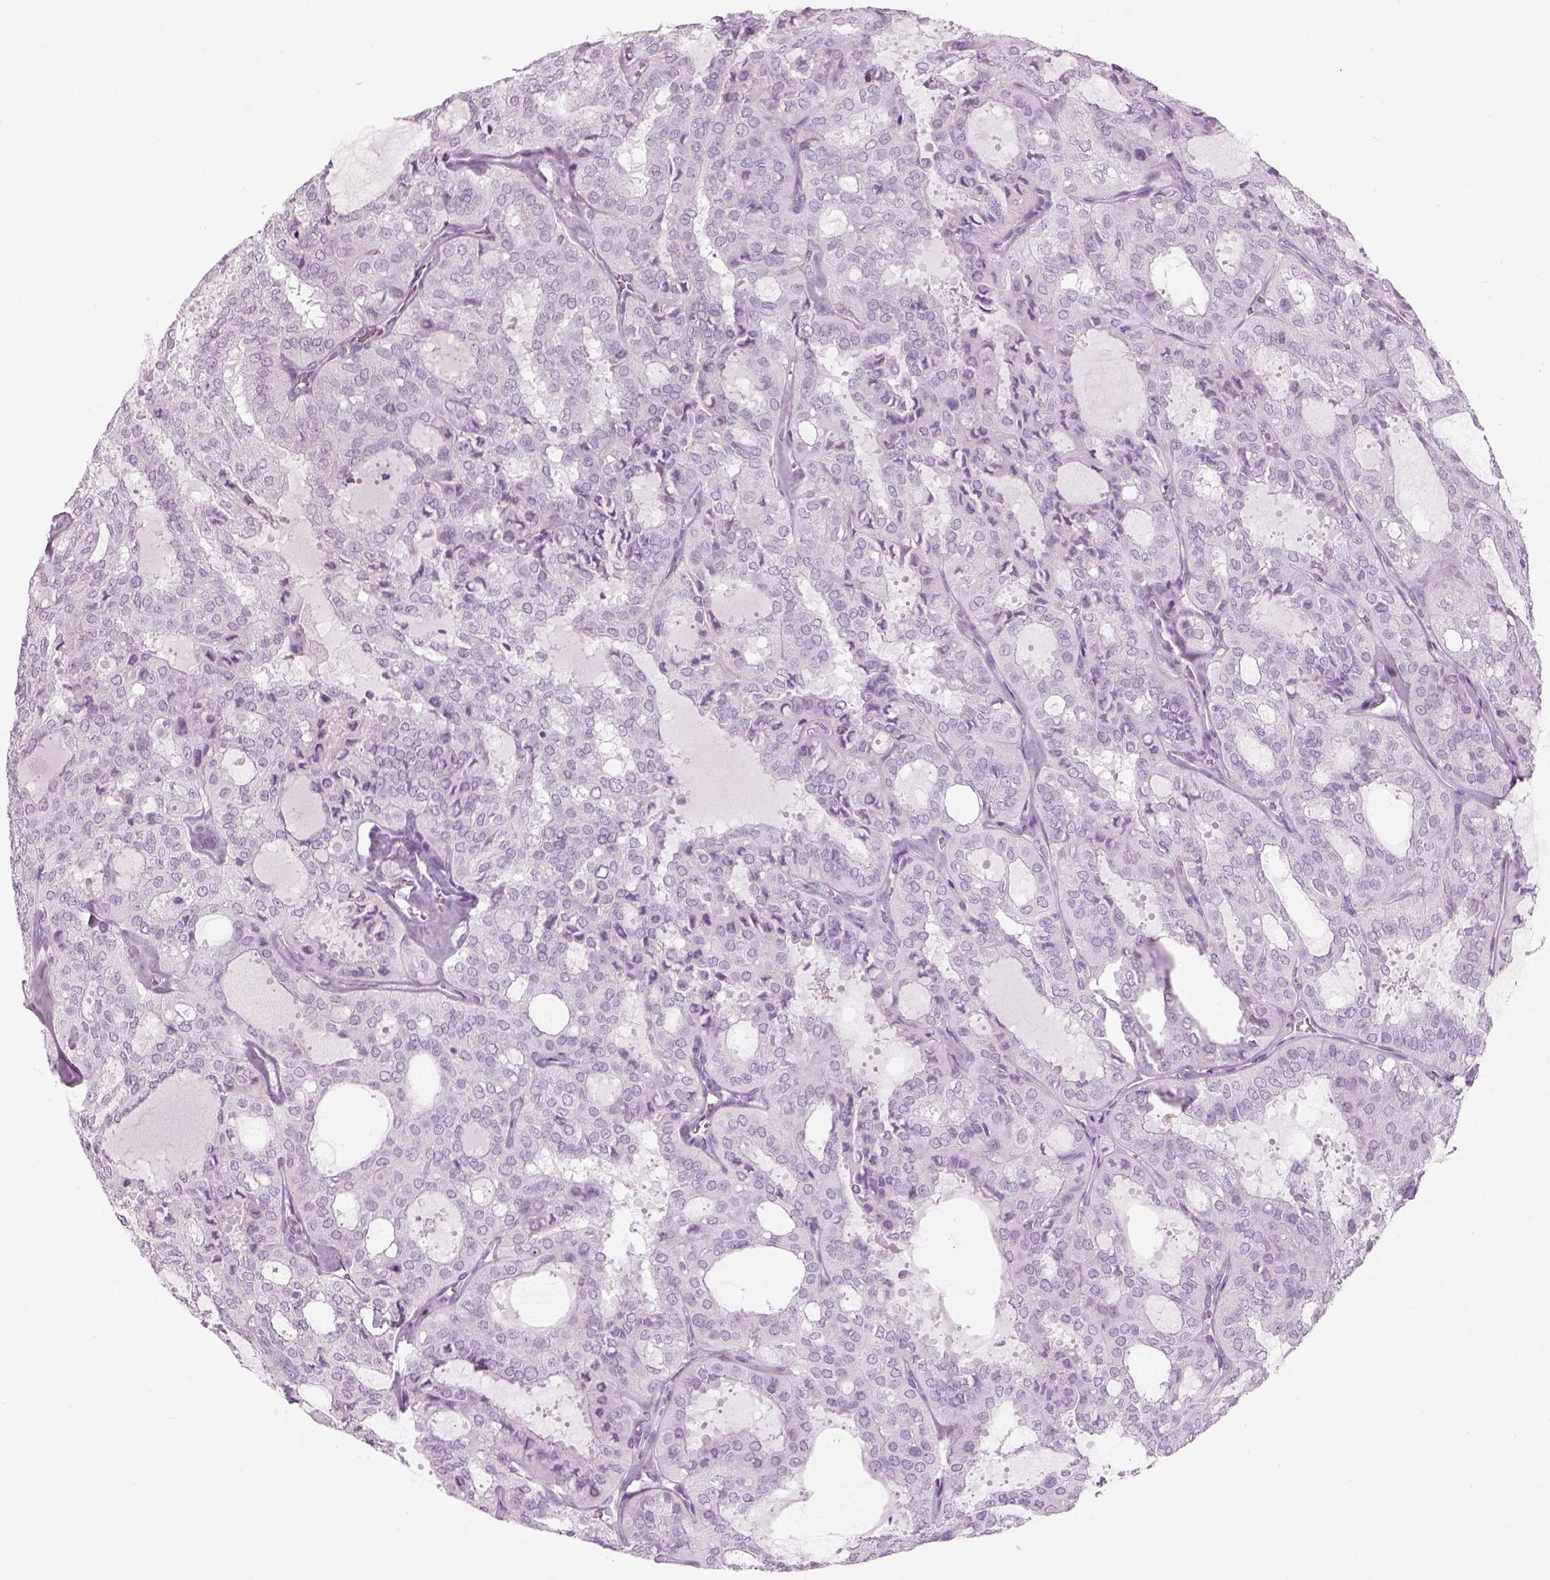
{"staining": {"intensity": "negative", "quantity": "none", "location": "none"}, "tissue": "thyroid cancer", "cell_type": "Tumor cells", "image_type": "cancer", "snomed": [{"axis": "morphology", "description": "Follicular adenoma carcinoma, NOS"}, {"axis": "topography", "description": "Thyroid gland"}], "caption": "This image is of thyroid follicular adenoma carcinoma stained with immunohistochemistry (IHC) to label a protein in brown with the nuclei are counter-stained blue. There is no positivity in tumor cells.", "gene": "SAG", "patient": {"sex": "male", "age": 75}}